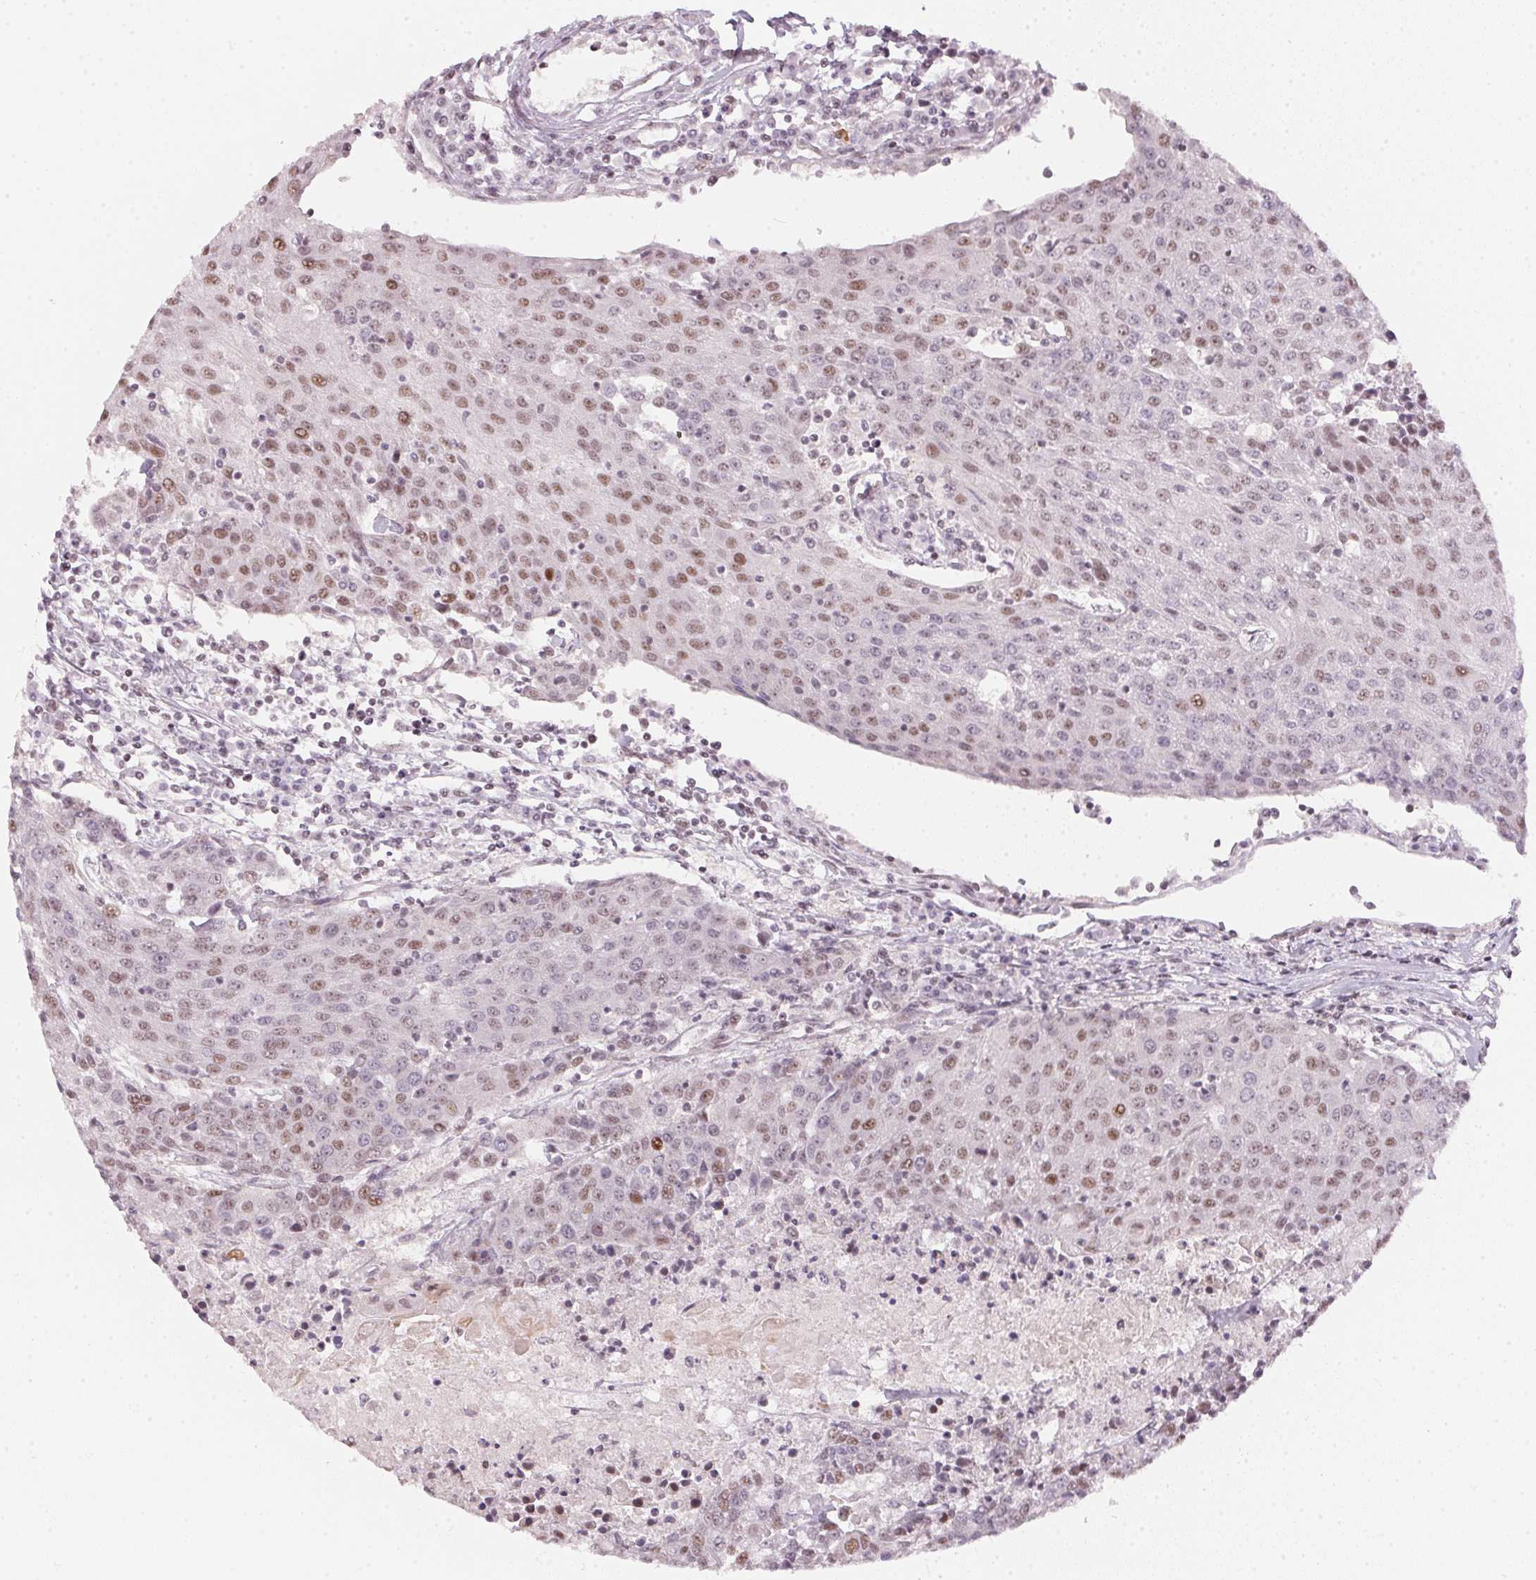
{"staining": {"intensity": "weak", "quantity": "25%-75%", "location": "nuclear"}, "tissue": "urothelial cancer", "cell_type": "Tumor cells", "image_type": "cancer", "snomed": [{"axis": "morphology", "description": "Urothelial carcinoma, High grade"}, {"axis": "topography", "description": "Urinary bladder"}], "caption": "Immunohistochemistry (IHC) of human urothelial cancer shows low levels of weak nuclear staining in about 25%-75% of tumor cells. The staining is performed using DAB (3,3'-diaminobenzidine) brown chromogen to label protein expression. The nuclei are counter-stained blue using hematoxylin.", "gene": "KAT6A", "patient": {"sex": "female", "age": 85}}